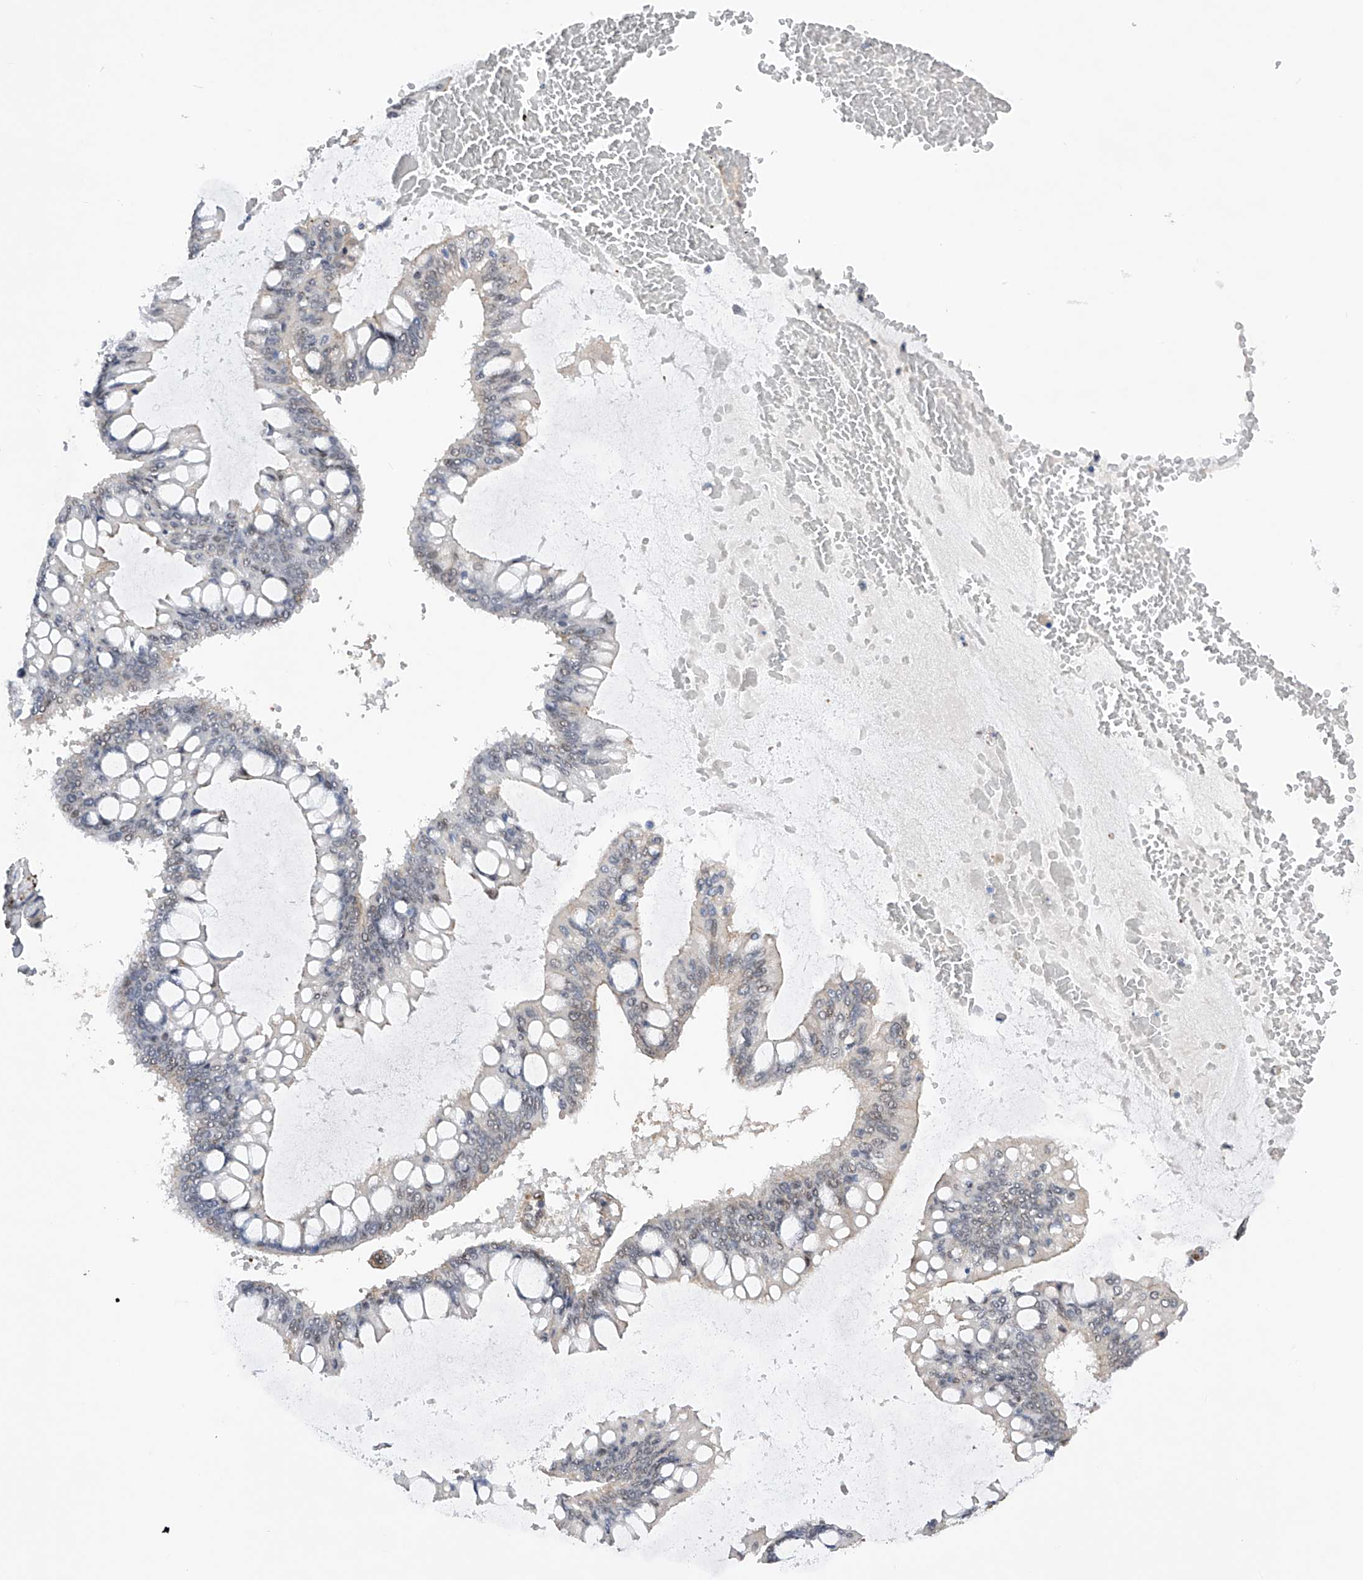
{"staining": {"intensity": "negative", "quantity": "none", "location": "none"}, "tissue": "ovarian cancer", "cell_type": "Tumor cells", "image_type": "cancer", "snomed": [{"axis": "morphology", "description": "Cystadenocarcinoma, mucinous, NOS"}, {"axis": "topography", "description": "Ovary"}], "caption": "There is no significant positivity in tumor cells of ovarian mucinous cystadenocarcinoma.", "gene": "NFATC4", "patient": {"sex": "female", "age": 73}}